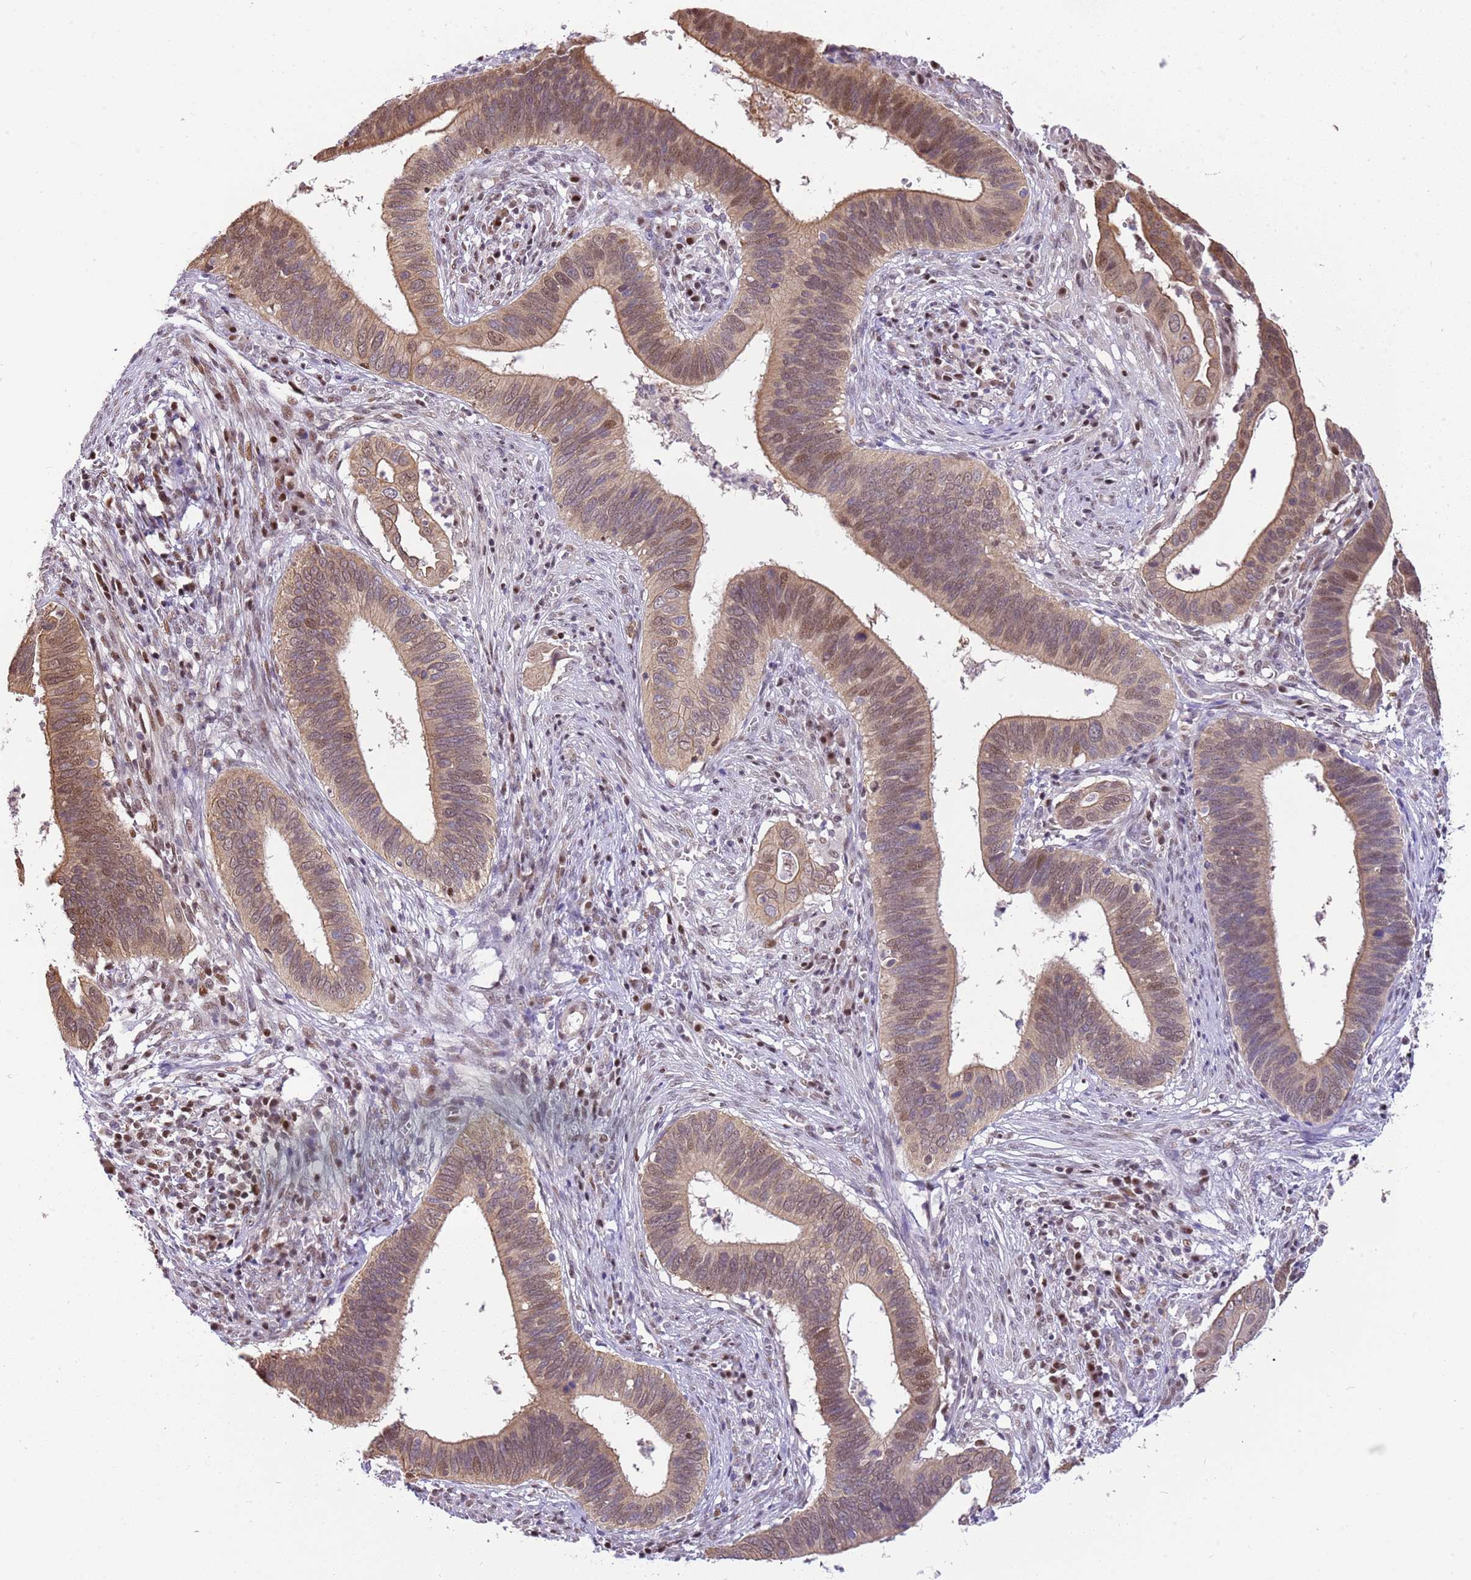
{"staining": {"intensity": "moderate", "quantity": ">75%", "location": "cytoplasmic/membranous,nuclear"}, "tissue": "cervical cancer", "cell_type": "Tumor cells", "image_type": "cancer", "snomed": [{"axis": "morphology", "description": "Adenocarcinoma, NOS"}, {"axis": "topography", "description": "Cervix"}], "caption": "Human adenocarcinoma (cervical) stained with a protein marker shows moderate staining in tumor cells.", "gene": "RFK", "patient": {"sex": "female", "age": 42}}